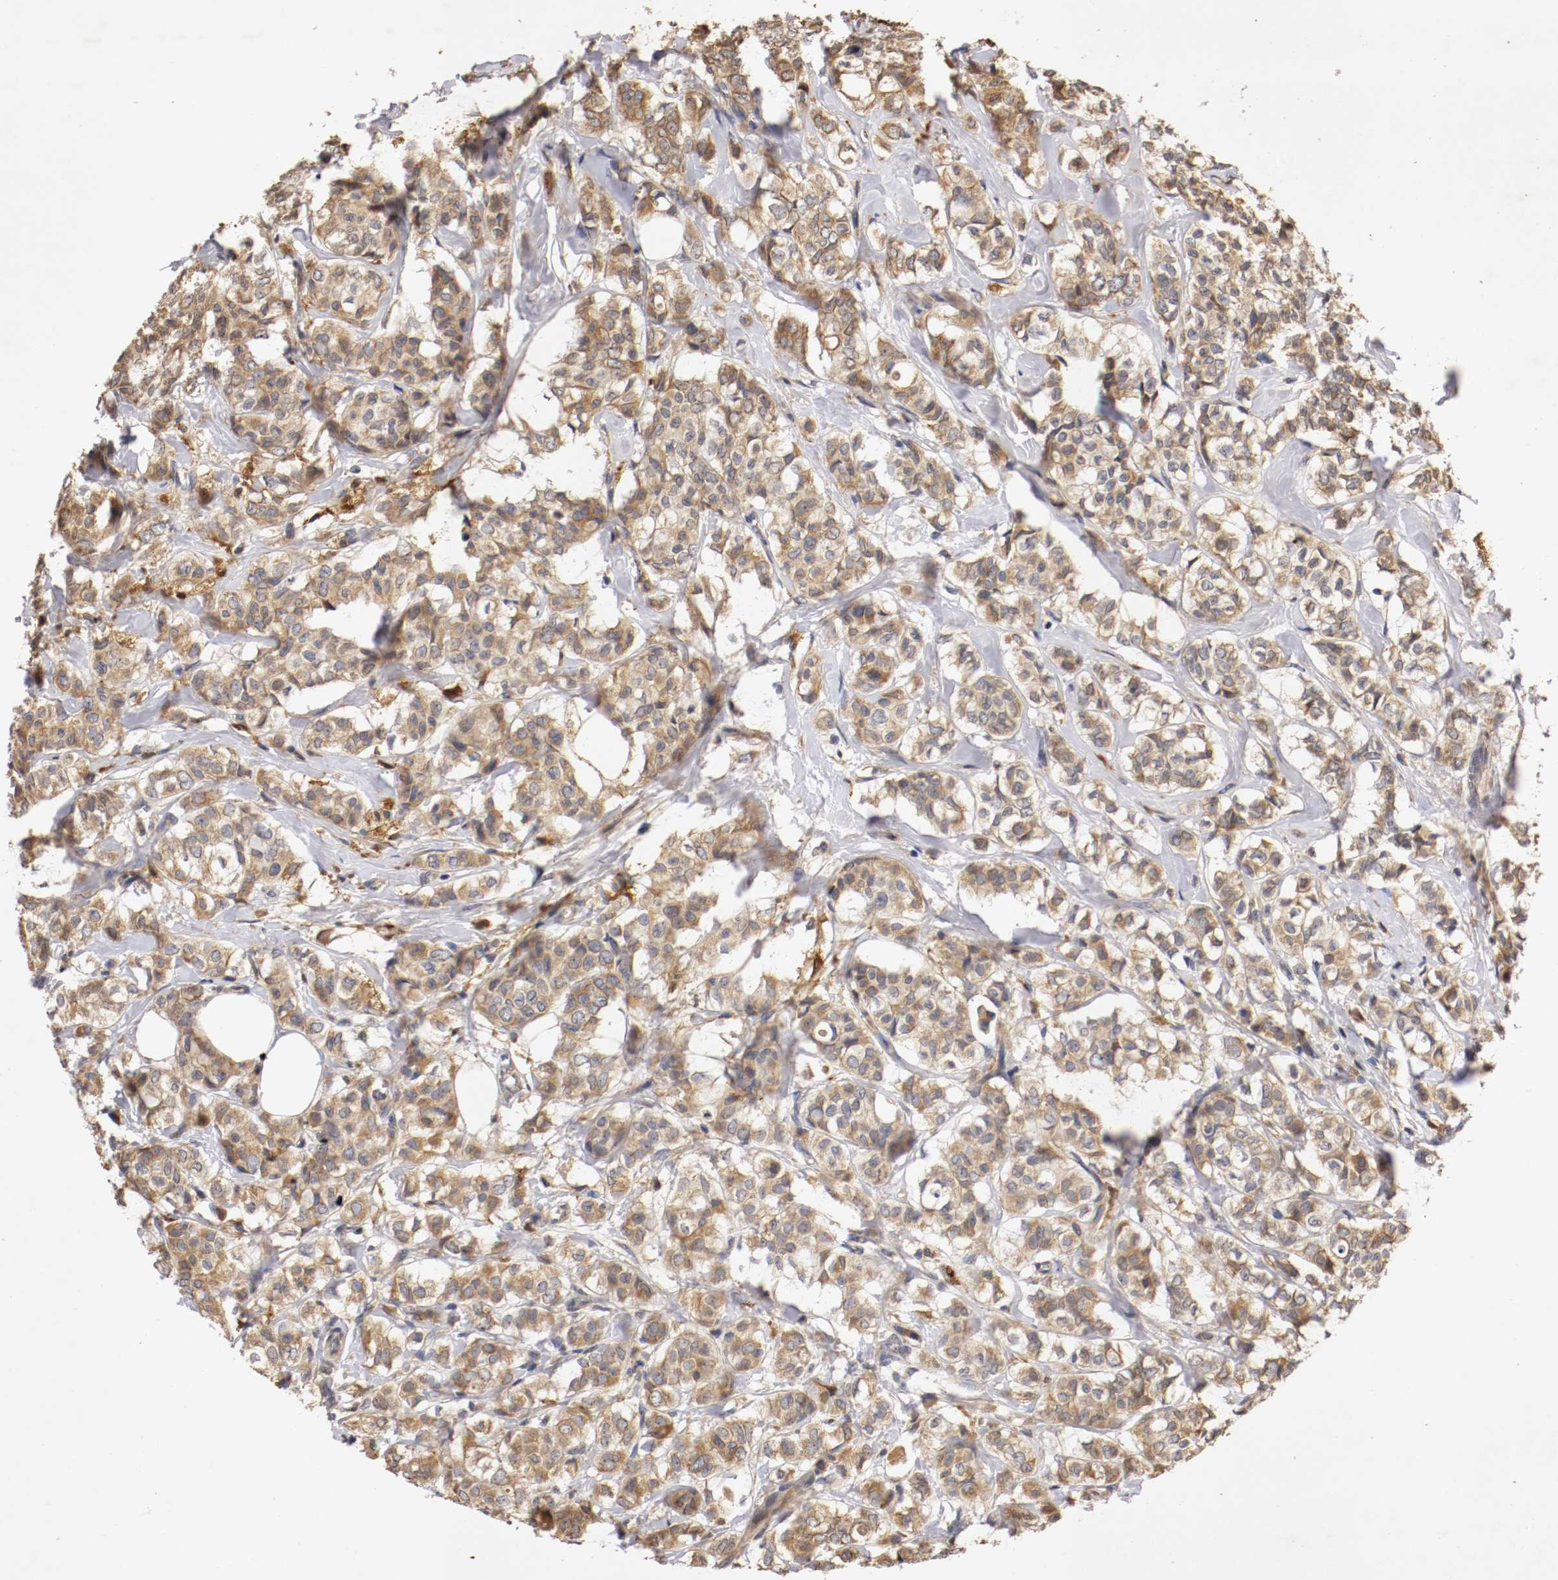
{"staining": {"intensity": "strong", "quantity": ">75%", "location": "cytoplasmic/membranous"}, "tissue": "breast cancer", "cell_type": "Tumor cells", "image_type": "cancer", "snomed": [{"axis": "morphology", "description": "Lobular carcinoma"}, {"axis": "topography", "description": "Breast"}], "caption": "IHC of human breast cancer exhibits high levels of strong cytoplasmic/membranous positivity in approximately >75% of tumor cells. The staining was performed using DAB to visualize the protein expression in brown, while the nuclei were stained in blue with hematoxylin (Magnification: 20x).", "gene": "VEZT", "patient": {"sex": "female", "age": 60}}